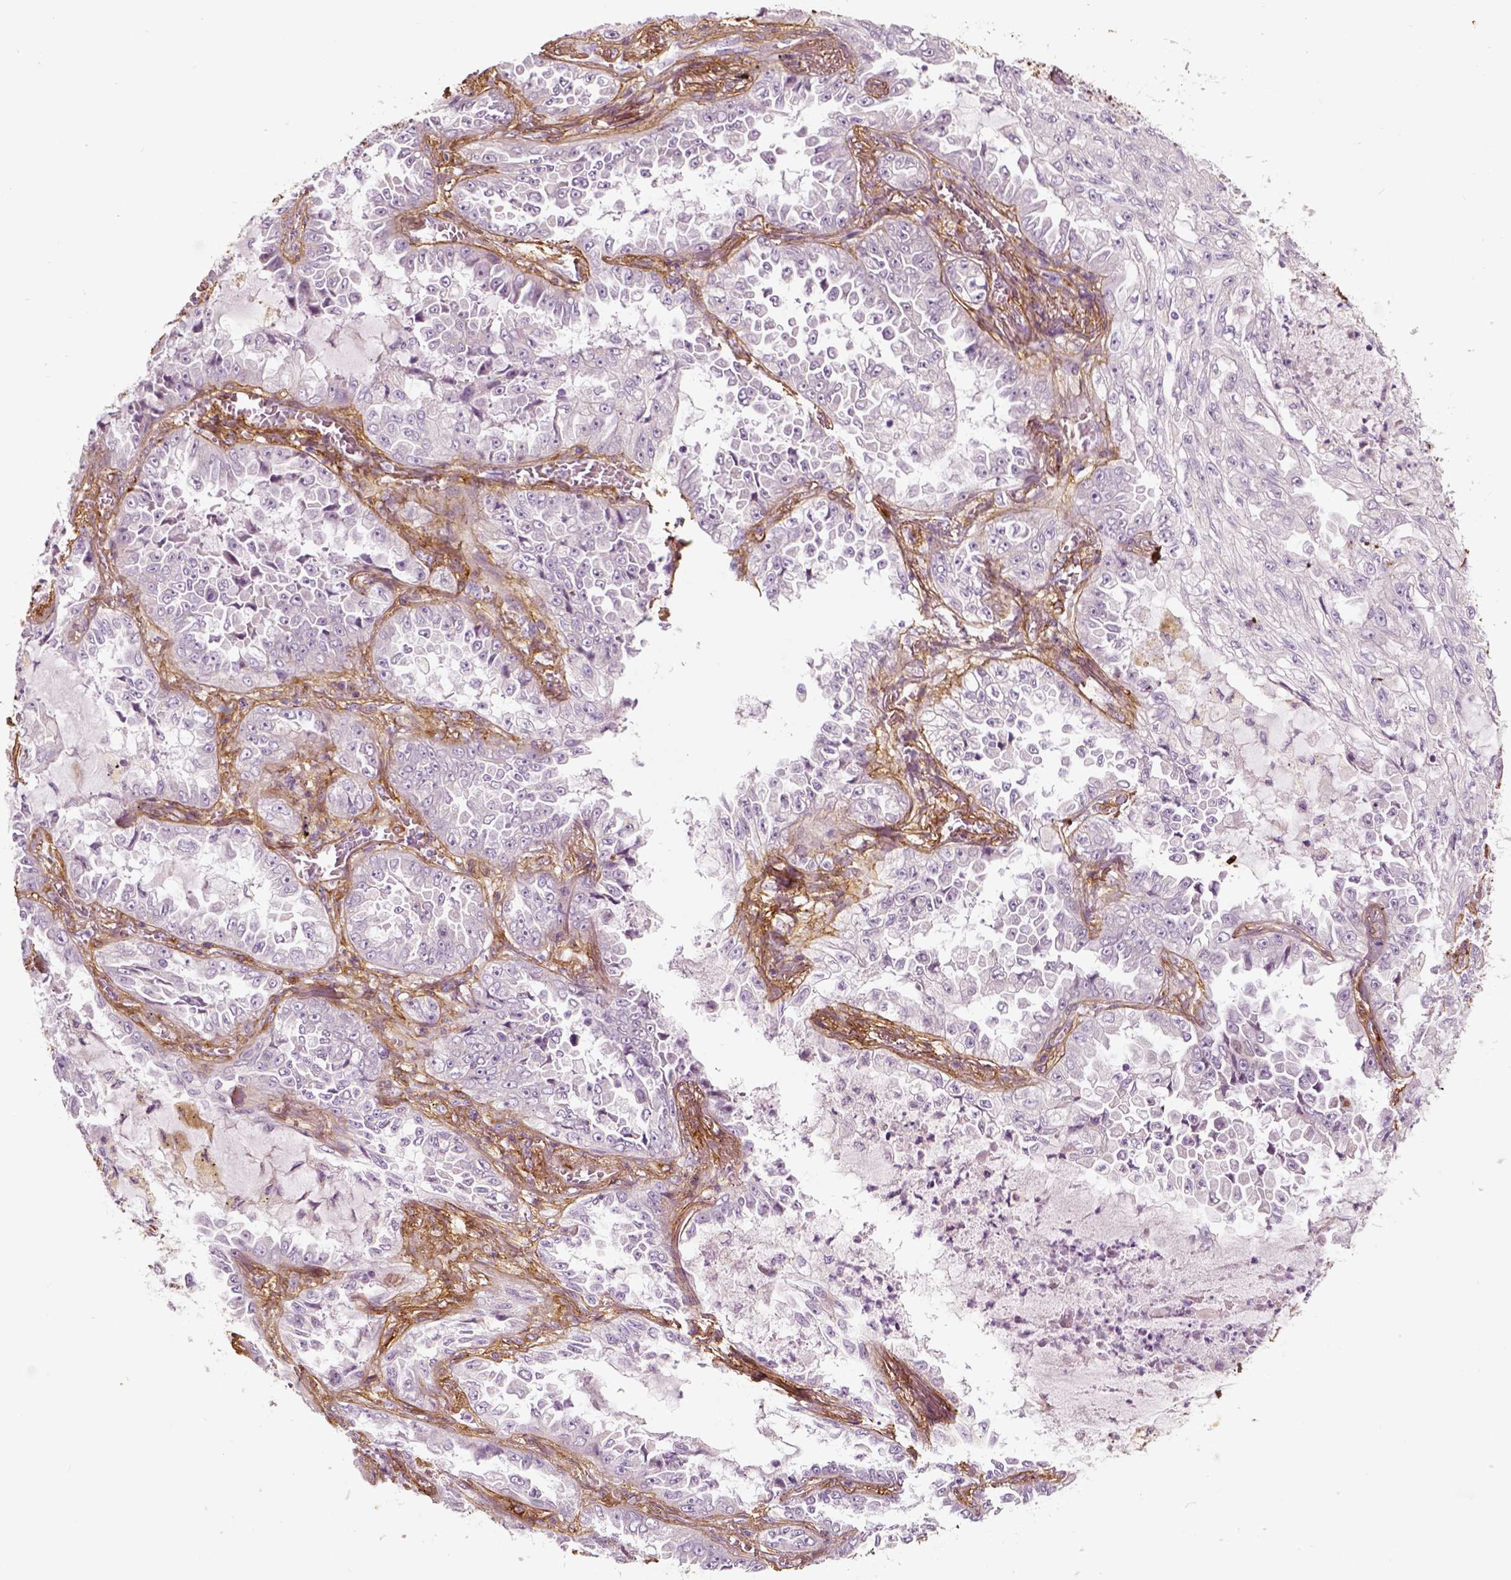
{"staining": {"intensity": "negative", "quantity": "none", "location": "none"}, "tissue": "lung cancer", "cell_type": "Tumor cells", "image_type": "cancer", "snomed": [{"axis": "morphology", "description": "Adenocarcinoma, NOS"}, {"axis": "topography", "description": "Lung"}], "caption": "IHC micrograph of neoplastic tissue: adenocarcinoma (lung) stained with DAB exhibits no significant protein positivity in tumor cells.", "gene": "COL6A2", "patient": {"sex": "female", "age": 52}}